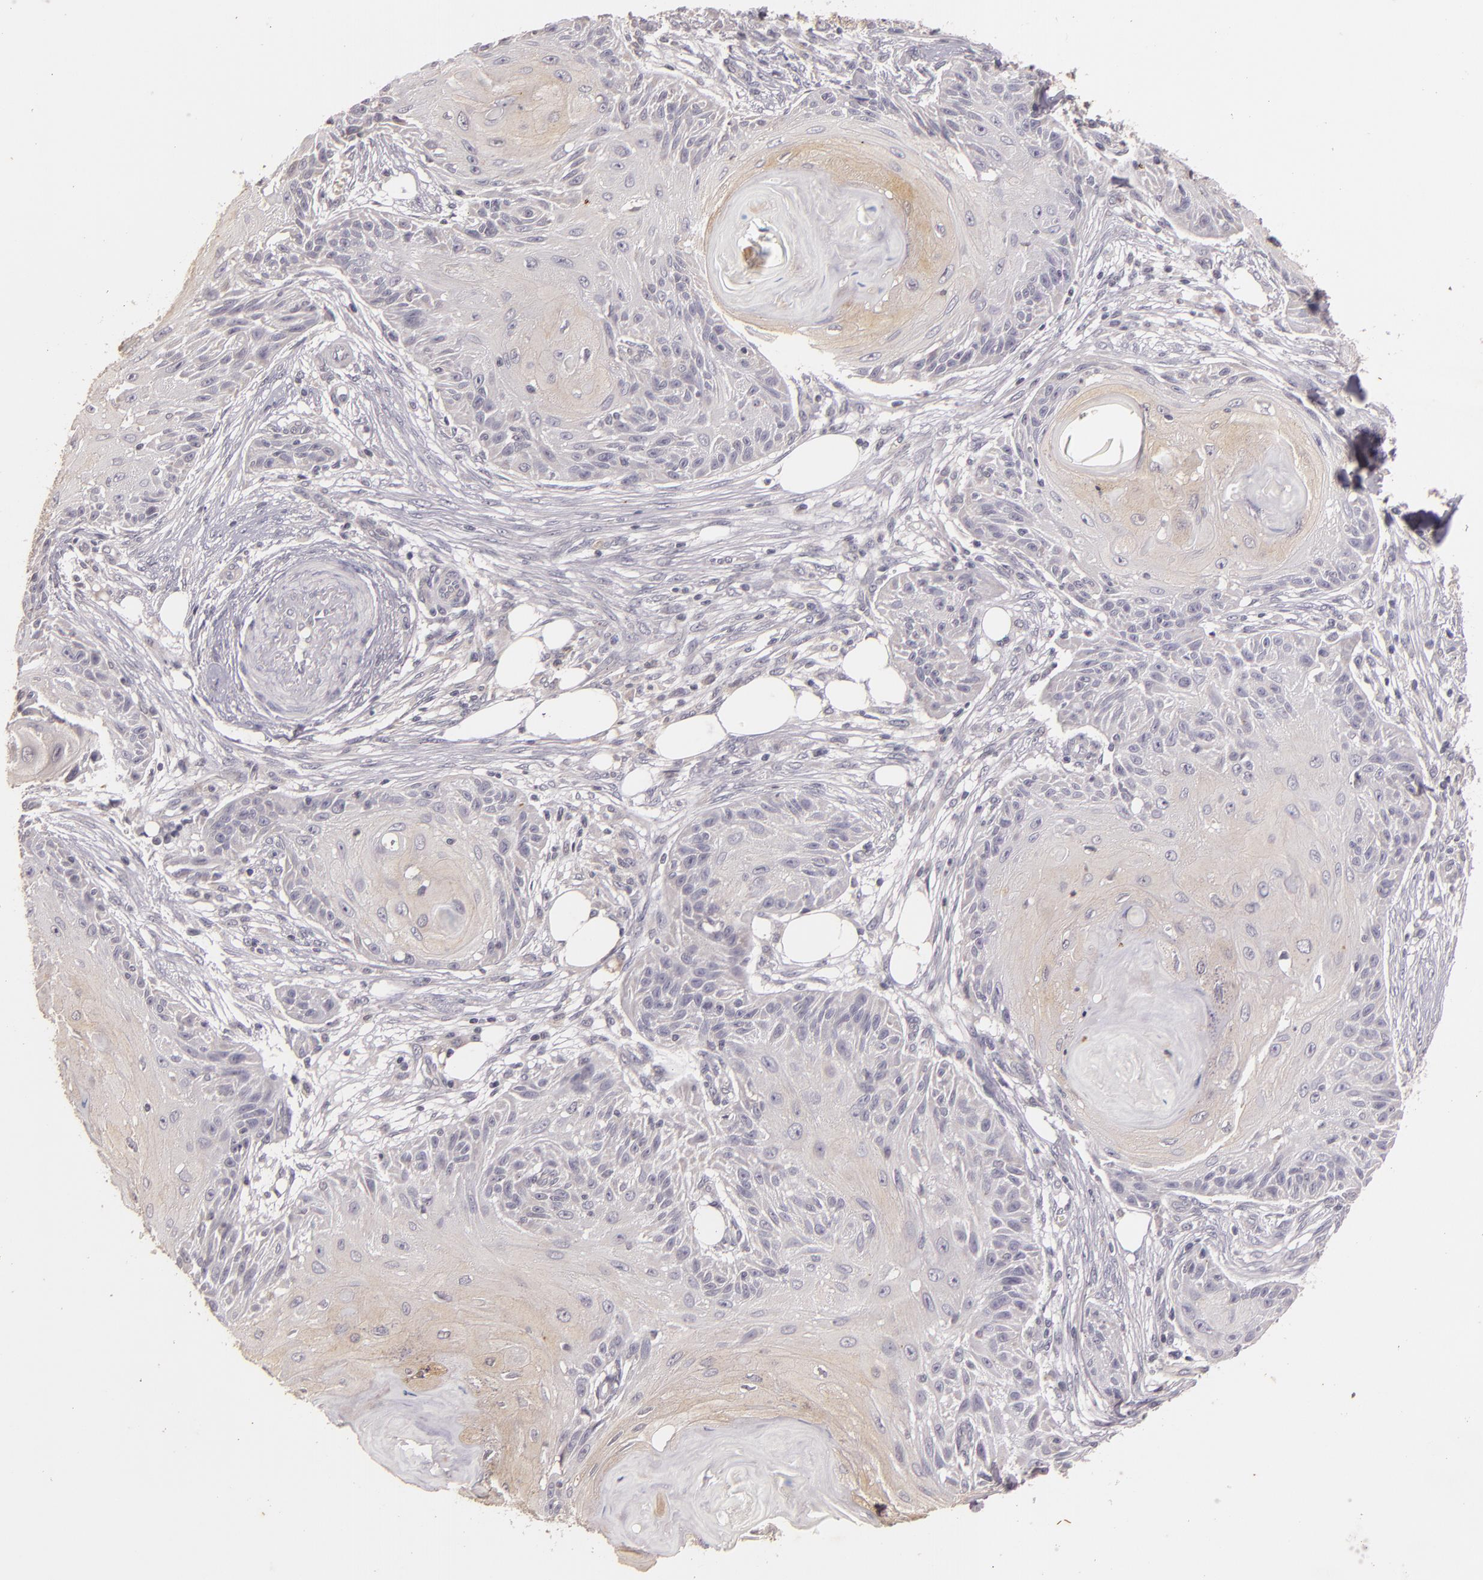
{"staining": {"intensity": "negative", "quantity": "none", "location": "none"}, "tissue": "skin cancer", "cell_type": "Tumor cells", "image_type": "cancer", "snomed": [{"axis": "morphology", "description": "Squamous cell carcinoma, NOS"}, {"axis": "topography", "description": "Skin"}], "caption": "Human skin squamous cell carcinoma stained for a protein using immunohistochemistry exhibits no staining in tumor cells.", "gene": "TFF1", "patient": {"sex": "female", "age": 88}}